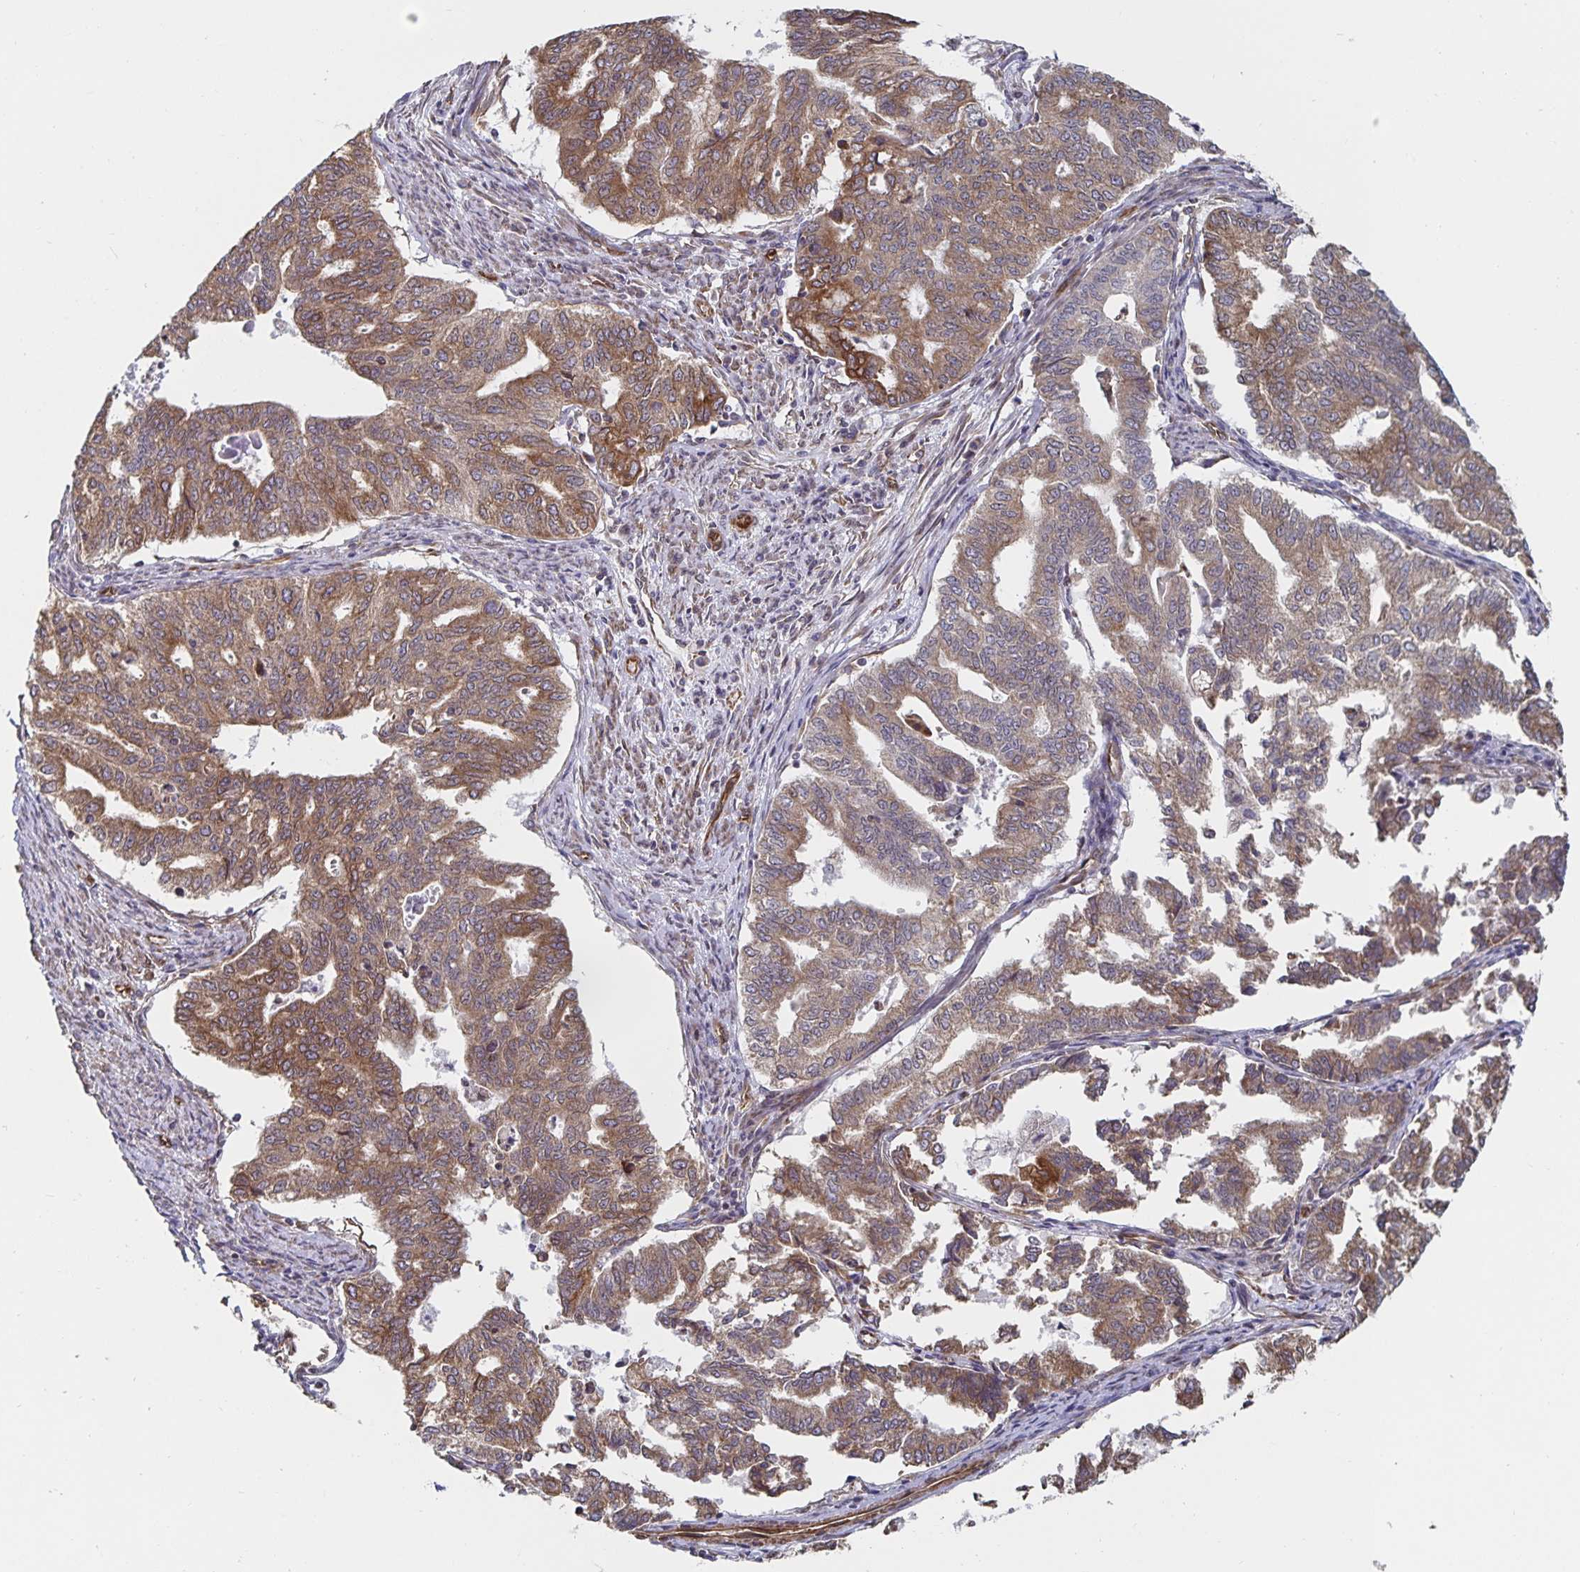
{"staining": {"intensity": "moderate", "quantity": ">75%", "location": "cytoplasmic/membranous"}, "tissue": "endometrial cancer", "cell_type": "Tumor cells", "image_type": "cancer", "snomed": [{"axis": "morphology", "description": "Adenocarcinoma, NOS"}, {"axis": "topography", "description": "Endometrium"}], "caption": "Tumor cells demonstrate moderate cytoplasmic/membranous positivity in about >75% of cells in endometrial cancer (adenocarcinoma).", "gene": "BCAP29", "patient": {"sex": "female", "age": 79}}